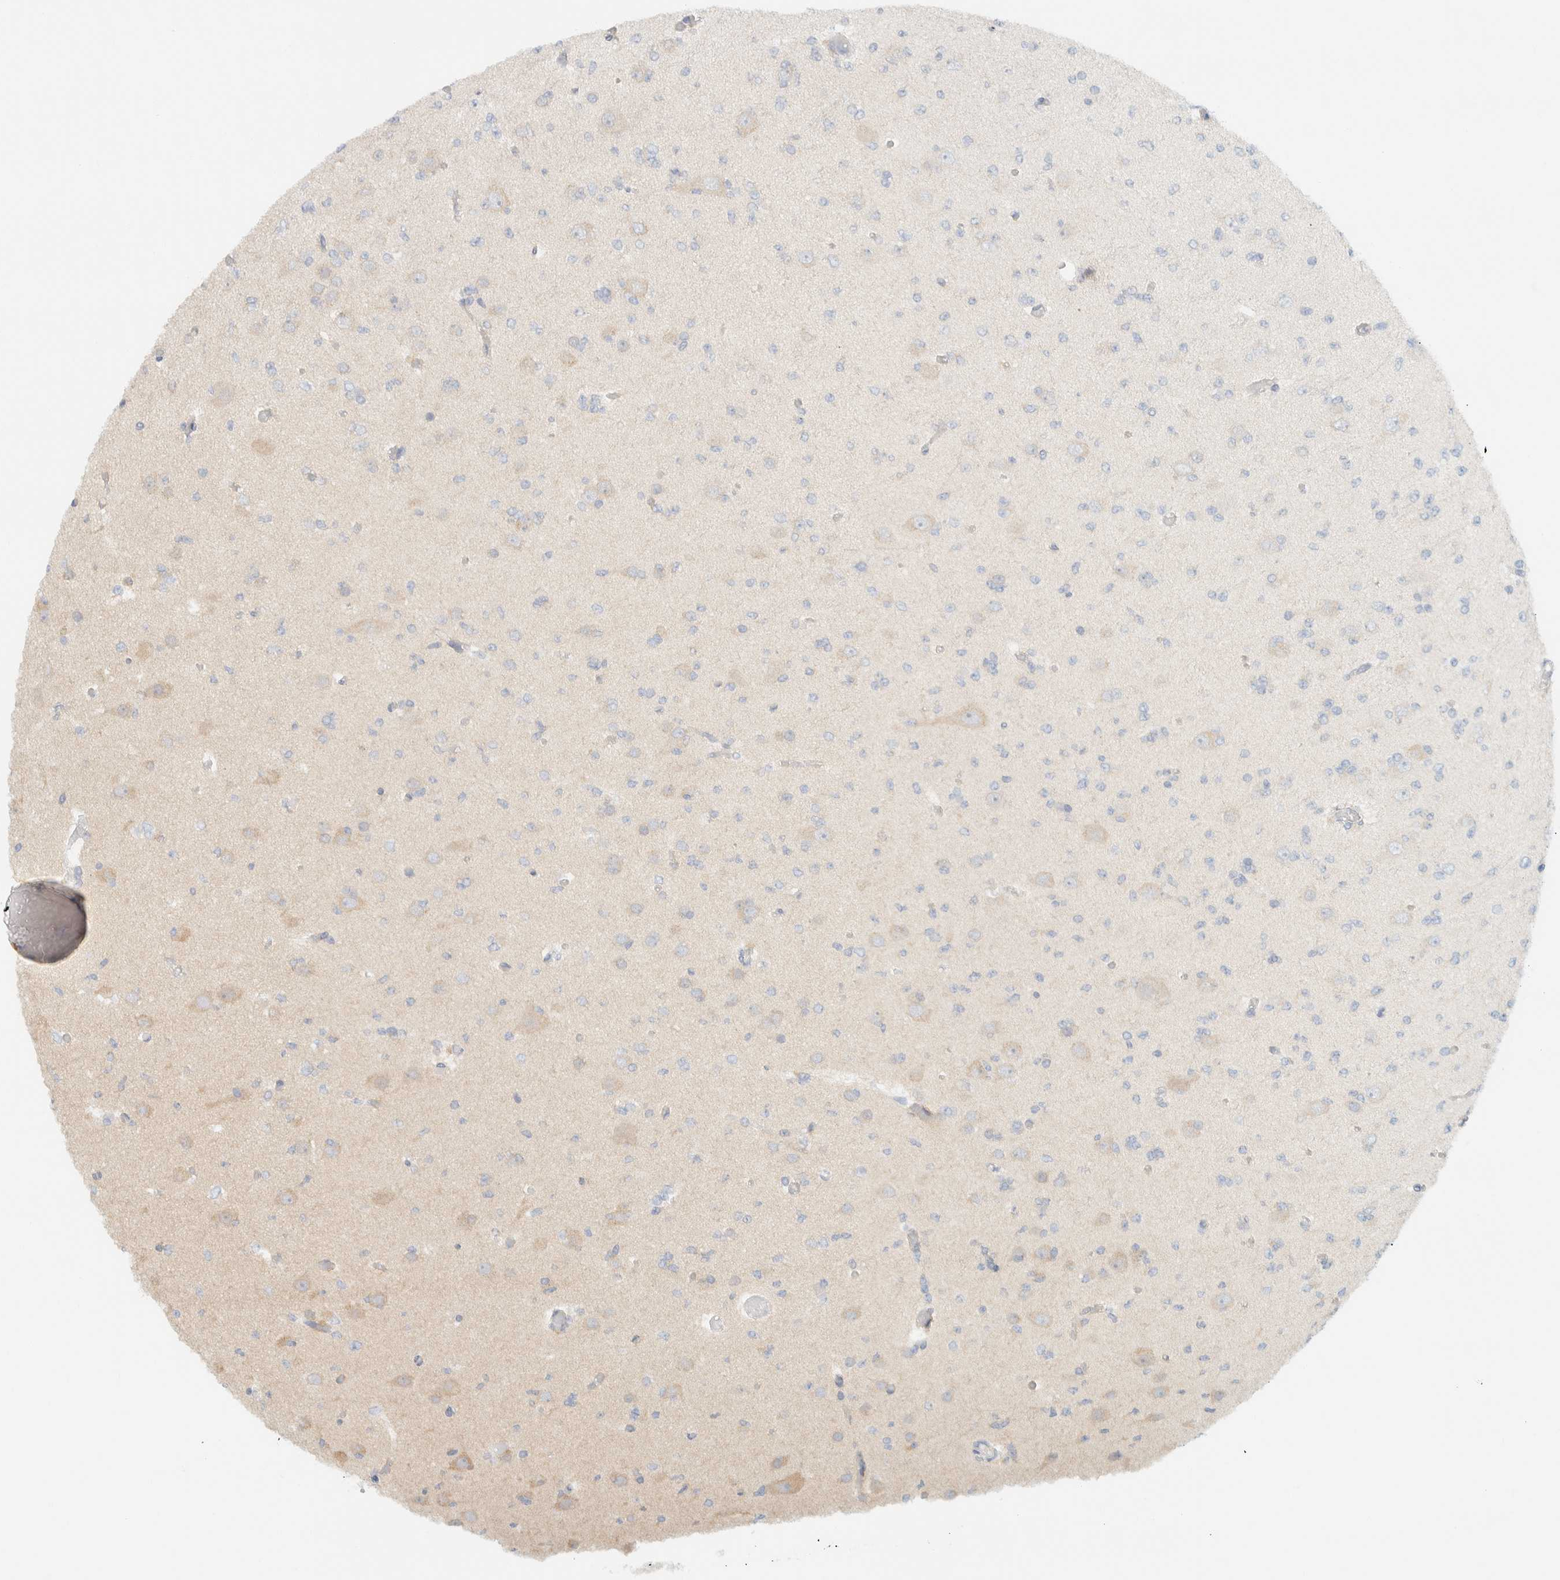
{"staining": {"intensity": "negative", "quantity": "none", "location": "none"}, "tissue": "glioma", "cell_type": "Tumor cells", "image_type": "cancer", "snomed": [{"axis": "morphology", "description": "Glioma, malignant, Low grade"}, {"axis": "topography", "description": "Brain"}], "caption": "An image of glioma stained for a protein exhibits no brown staining in tumor cells. (DAB (3,3'-diaminobenzidine) IHC, high magnification).", "gene": "PTGES3L-AARSD1", "patient": {"sex": "female", "age": 22}}